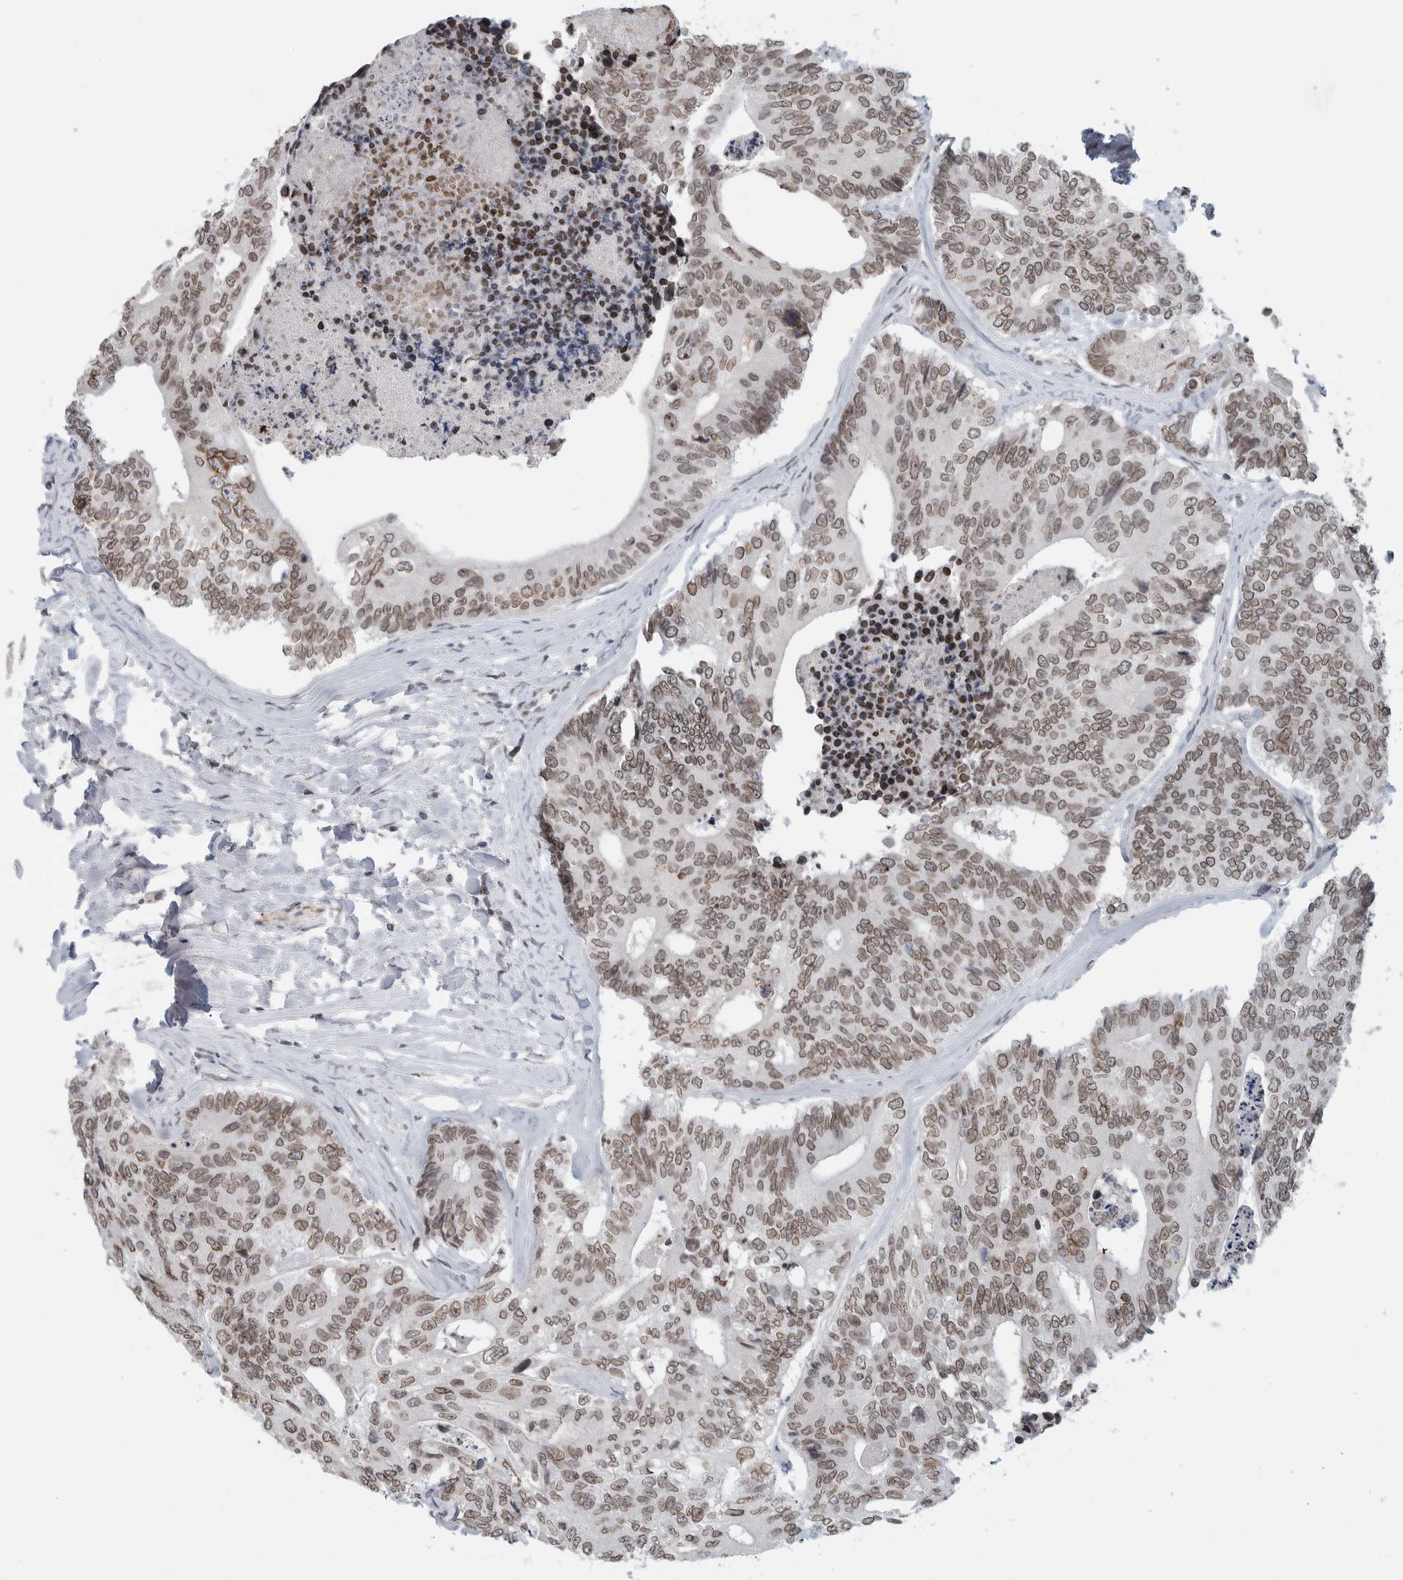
{"staining": {"intensity": "weak", "quantity": ">75%", "location": "cytoplasmic/membranous,nuclear"}, "tissue": "colorectal cancer", "cell_type": "Tumor cells", "image_type": "cancer", "snomed": [{"axis": "morphology", "description": "Adenocarcinoma, NOS"}, {"axis": "topography", "description": "Colon"}], "caption": "Brown immunohistochemical staining in human colorectal cancer (adenocarcinoma) reveals weak cytoplasmic/membranous and nuclear positivity in approximately >75% of tumor cells.", "gene": "ZNF770", "patient": {"sex": "female", "age": 67}}